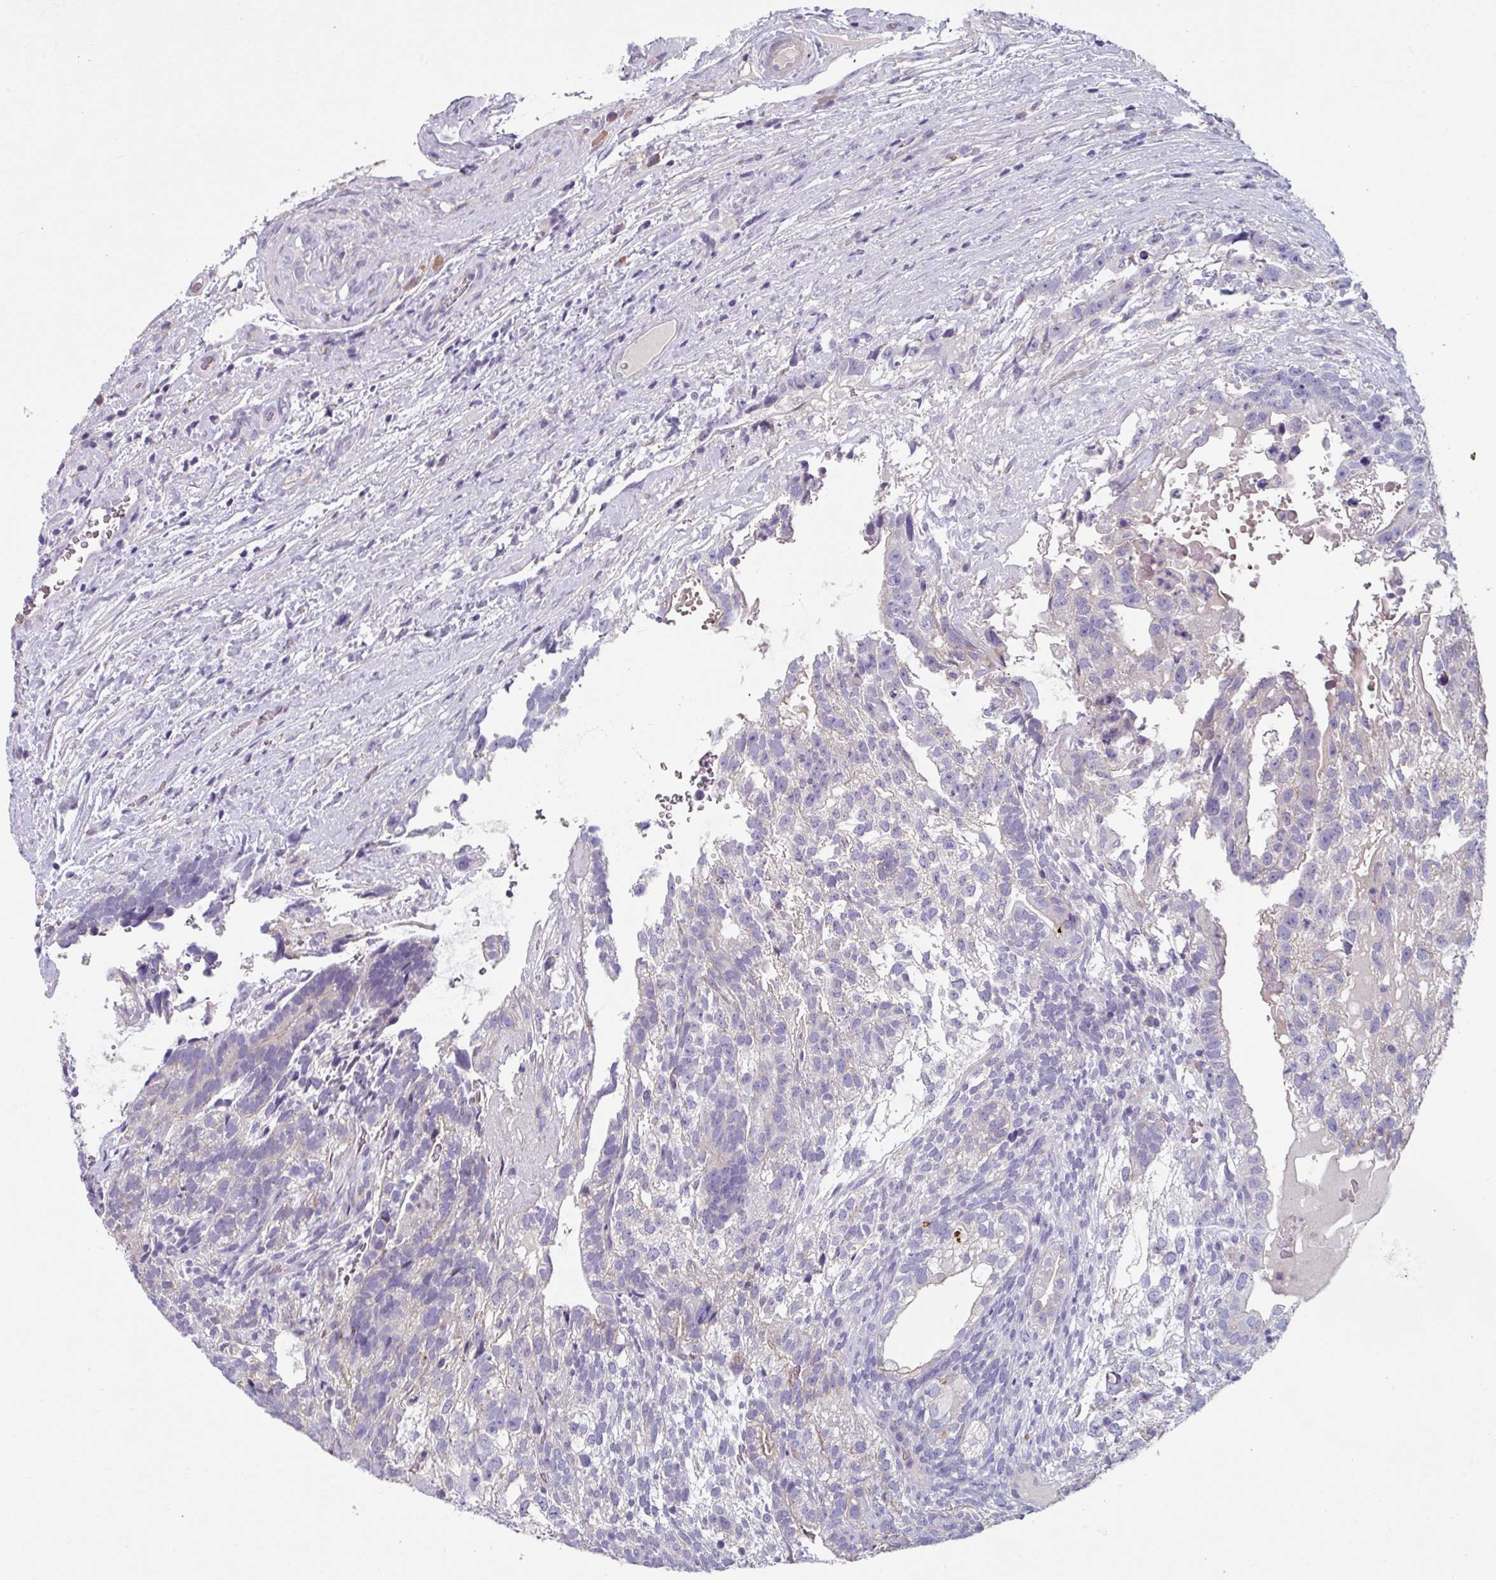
{"staining": {"intensity": "negative", "quantity": "none", "location": "none"}, "tissue": "testis cancer", "cell_type": "Tumor cells", "image_type": "cancer", "snomed": [{"axis": "morphology", "description": "Seminoma, NOS"}, {"axis": "morphology", "description": "Carcinoma, Embryonal, NOS"}, {"axis": "topography", "description": "Testis"}], "caption": "Histopathology image shows no significant protein expression in tumor cells of testis cancer.", "gene": "TMEM132A", "patient": {"sex": "male", "age": 41}}